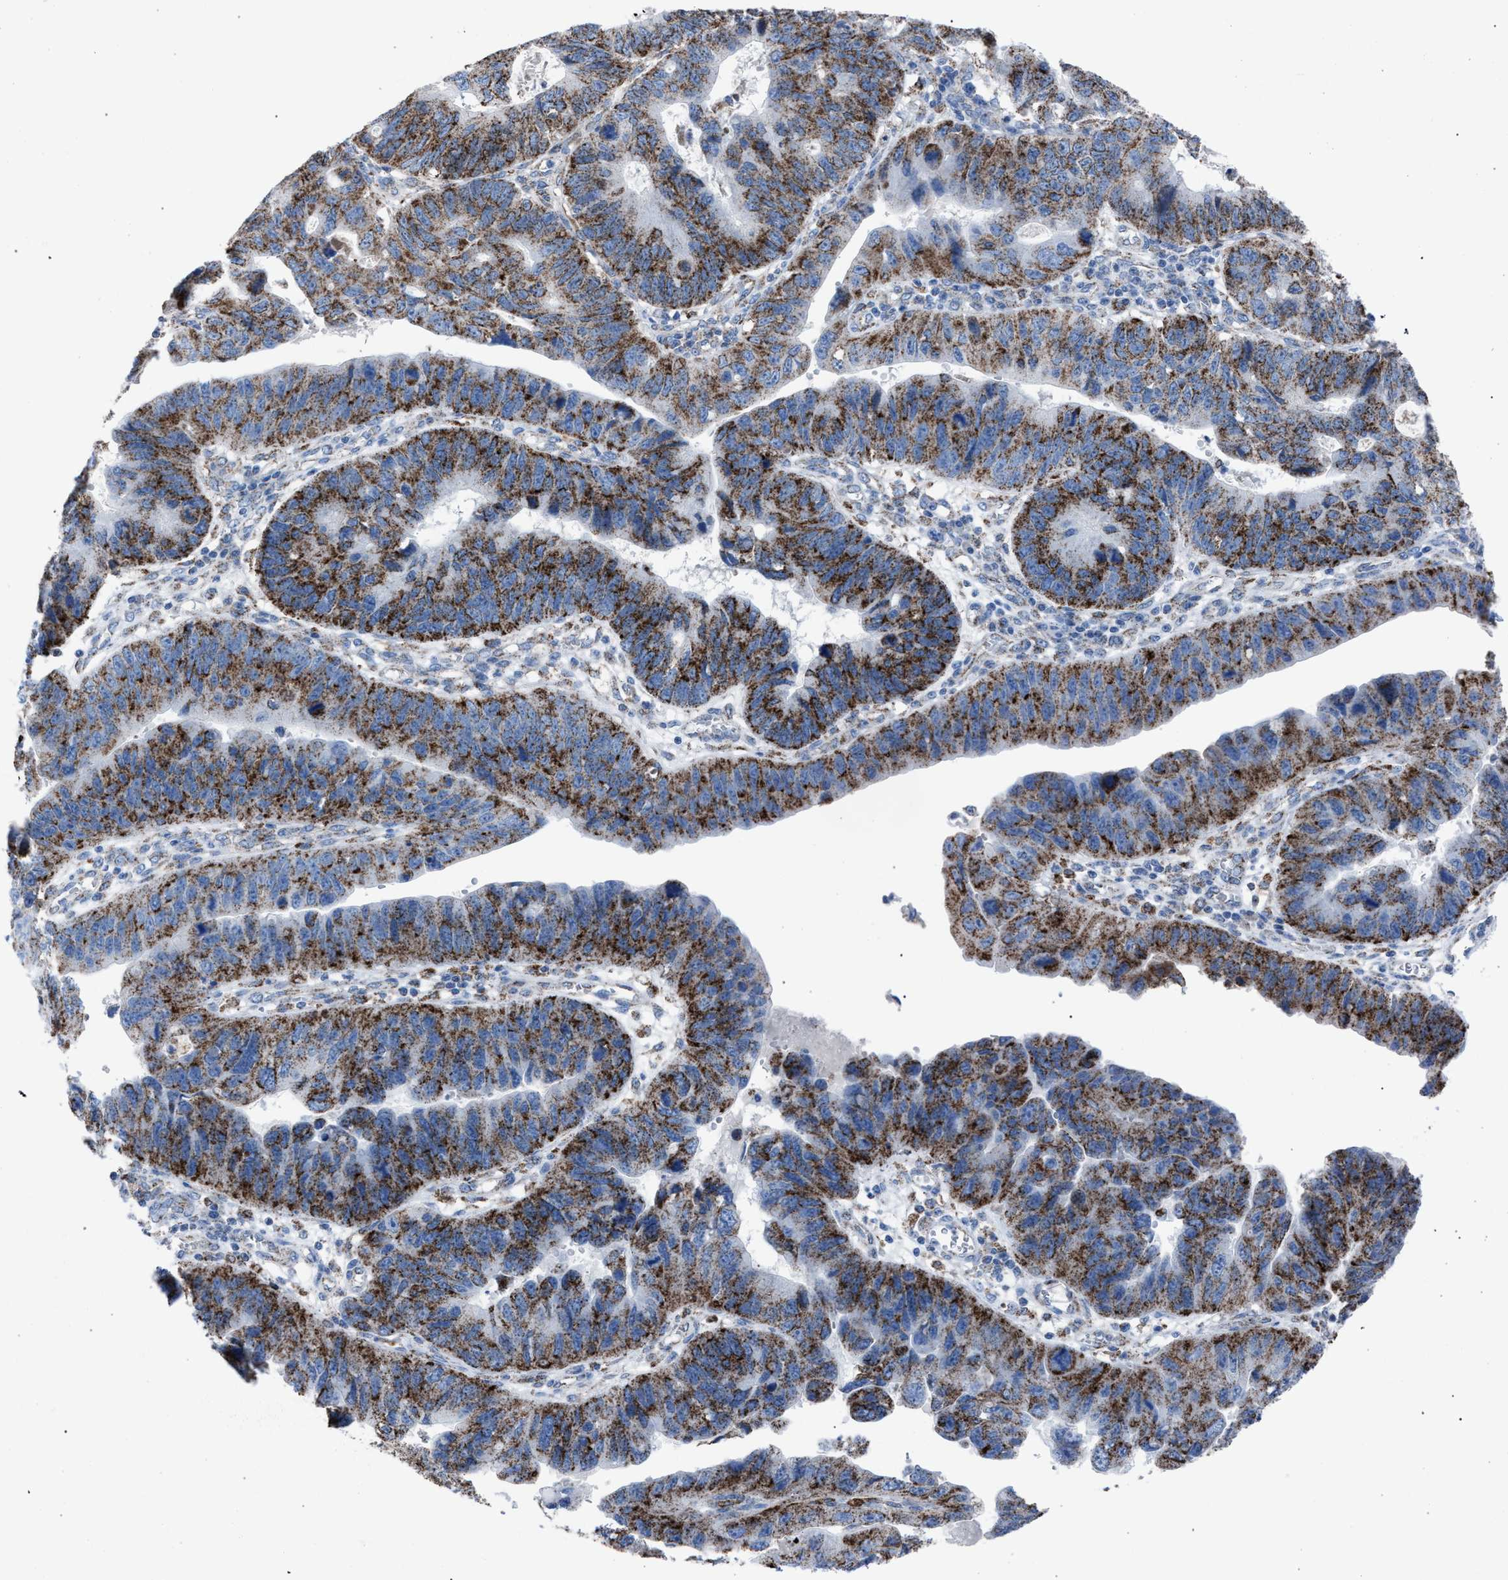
{"staining": {"intensity": "strong", "quantity": ">75%", "location": "cytoplasmic/membranous"}, "tissue": "stomach cancer", "cell_type": "Tumor cells", "image_type": "cancer", "snomed": [{"axis": "morphology", "description": "Adenocarcinoma, NOS"}, {"axis": "topography", "description": "Stomach"}], "caption": "A brown stain labels strong cytoplasmic/membranous expression of a protein in human stomach cancer (adenocarcinoma) tumor cells. (DAB (3,3'-diaminobenzidine) IHC, brown staining for protein, blue staining for nuclei).", "gene": "HSD17B4", "patient": {"sex": "male", "age": 59}}